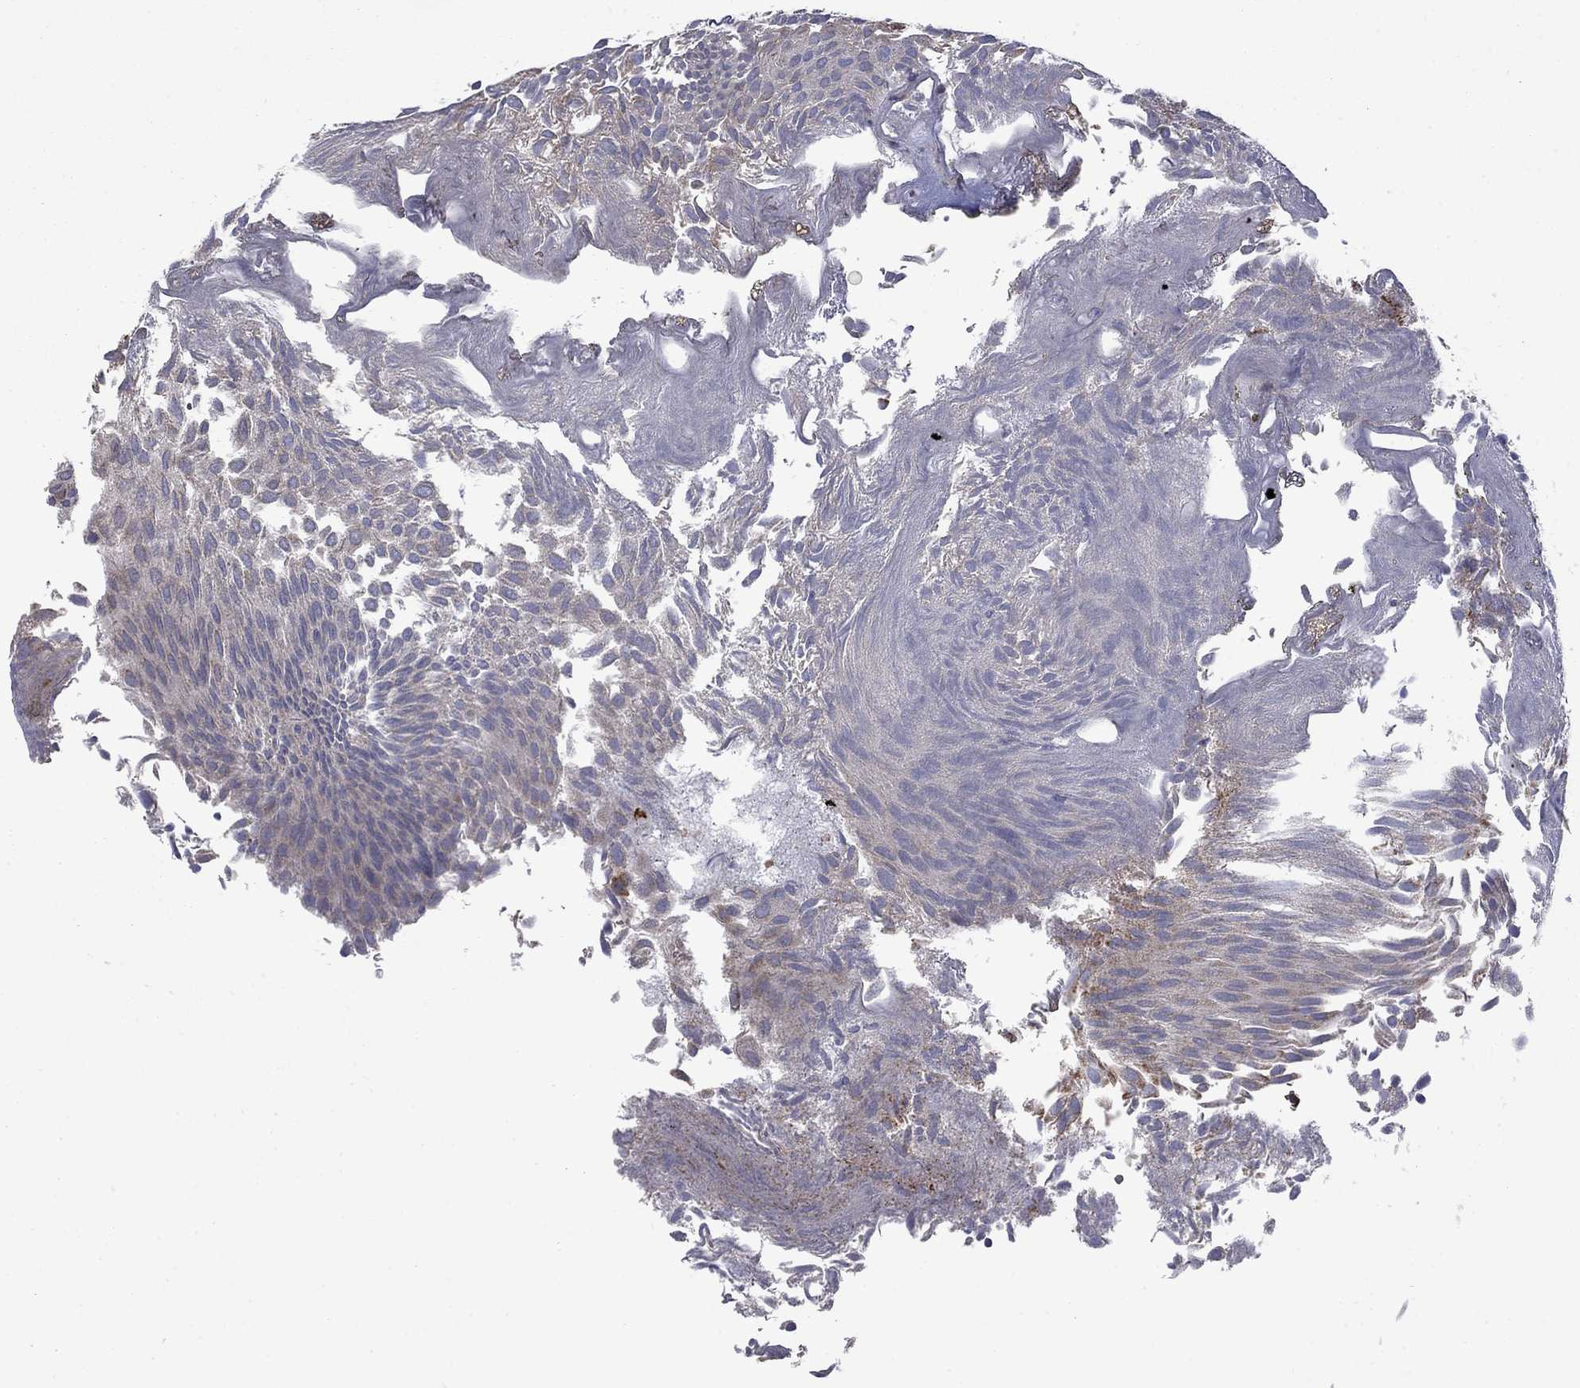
{"staining": {"intensity": "negative", "quantity": "none", "location": "none"}, "tissue": "urothelial cancer", "cell_type": "Tumor cells", "image_type": "cancer", "snomed": [{"axis": "morphology", "description": "Urothelial carcinoma, Low grade"}, {"axis": "topography", "description": "Urinary bladder"}], "caption": "High magnification brightfield microscopy of urothelial cancer stained with DAB (3,3'-diaminobenzidine) (brown) and counterstained with hematoxylin (blue): tumor cells show no significant staining.", "gene": "PLAU", "patient": {"sex": "male", "age": 52}}